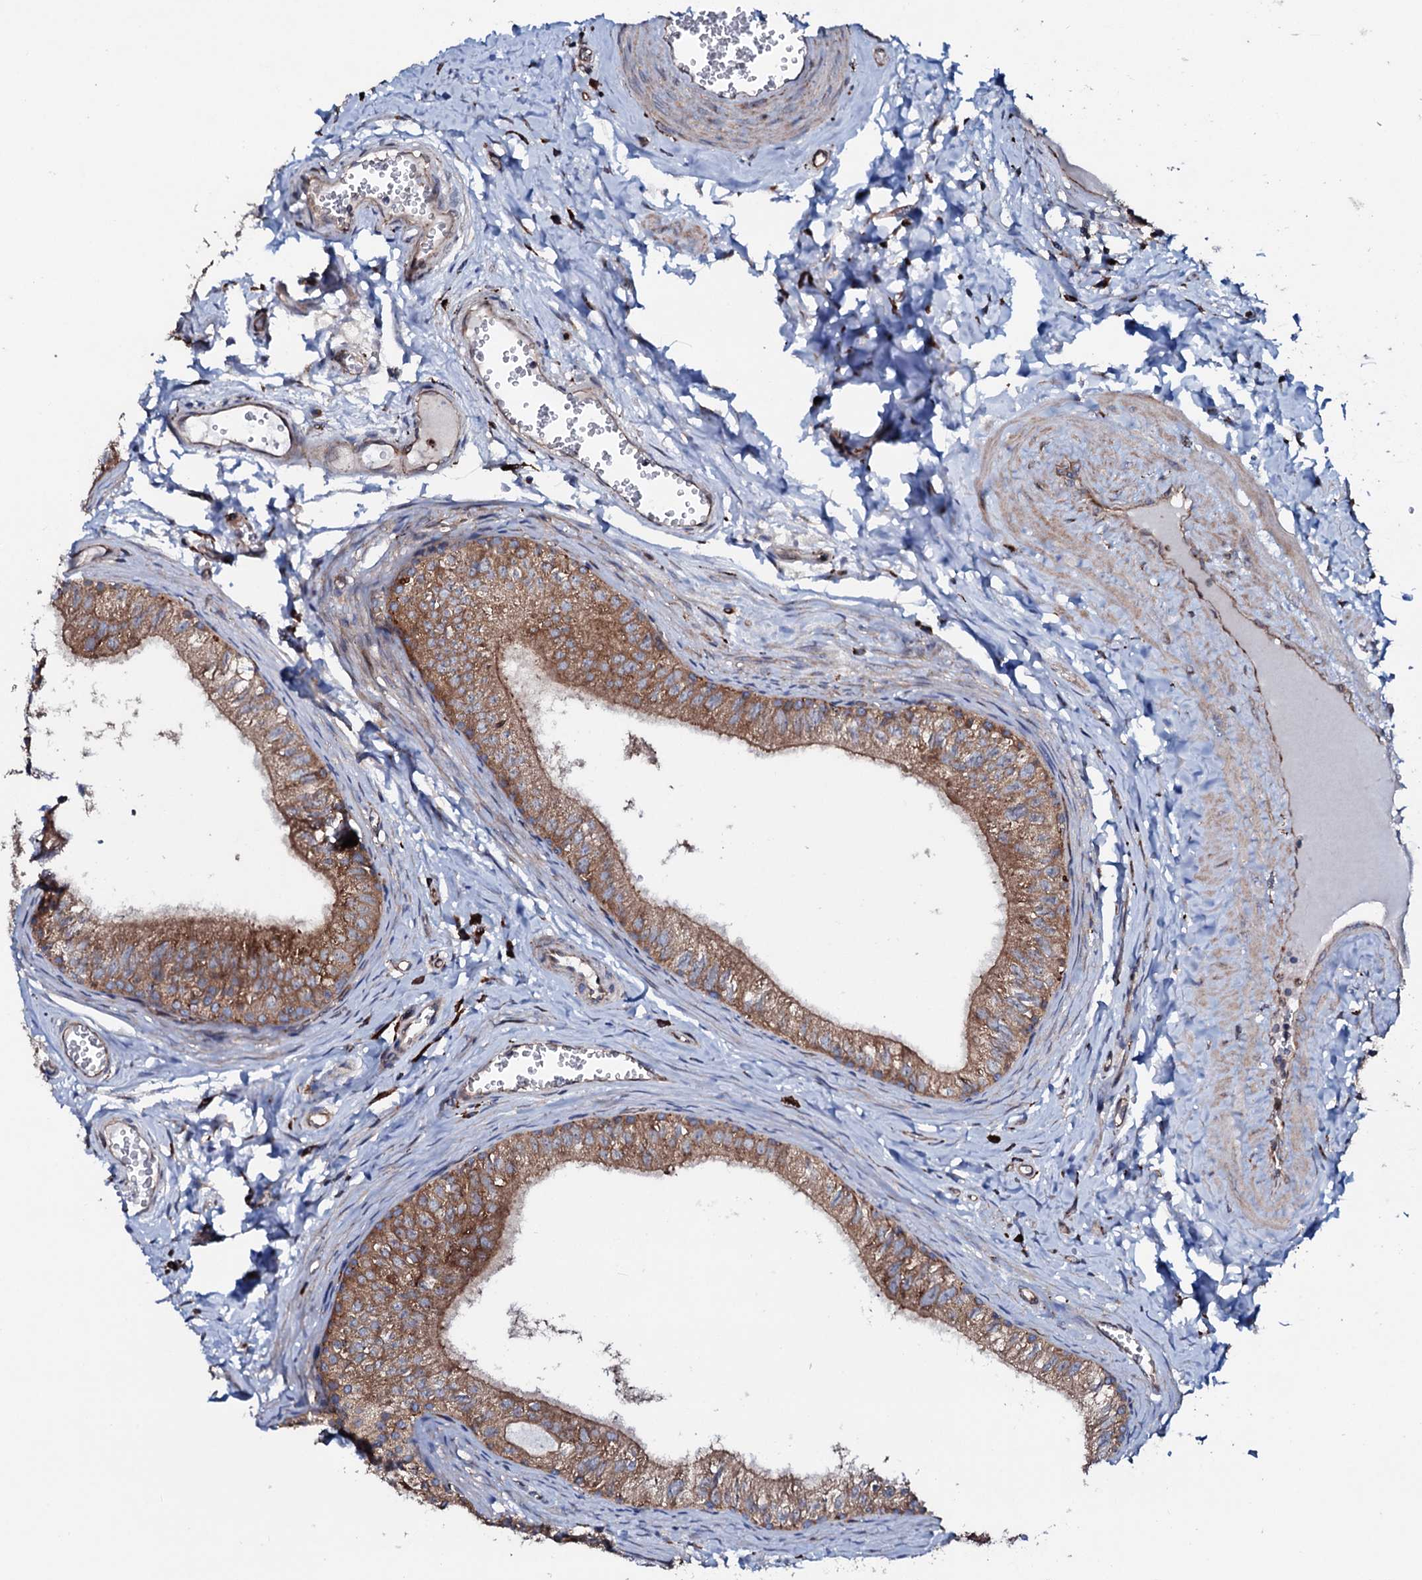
{"staining": {"intensity": "moderate", "quantity": ">75%", "location": "cytoplasmic/membranous"}, "tissue": "epididymis", "cell_type": "Glandular cells", "image_type": "normal", "snomed": [{"axis": "morphology", "description": "Normal tissue, NOS"}, {"axis": "topography", "description": "Epididymis"}], "caption": "Immunohistochemical staining of benign epididymis demonstrates moderate cytoplasmic/membranous protein positivity in approximately >75% of glandular cells. Immunohistochemistry (ihc) stains the protein in brown and the nuclei are stained blue.", "gene": "P2RX4", "patient": {"sex": "male", "age": 42}}